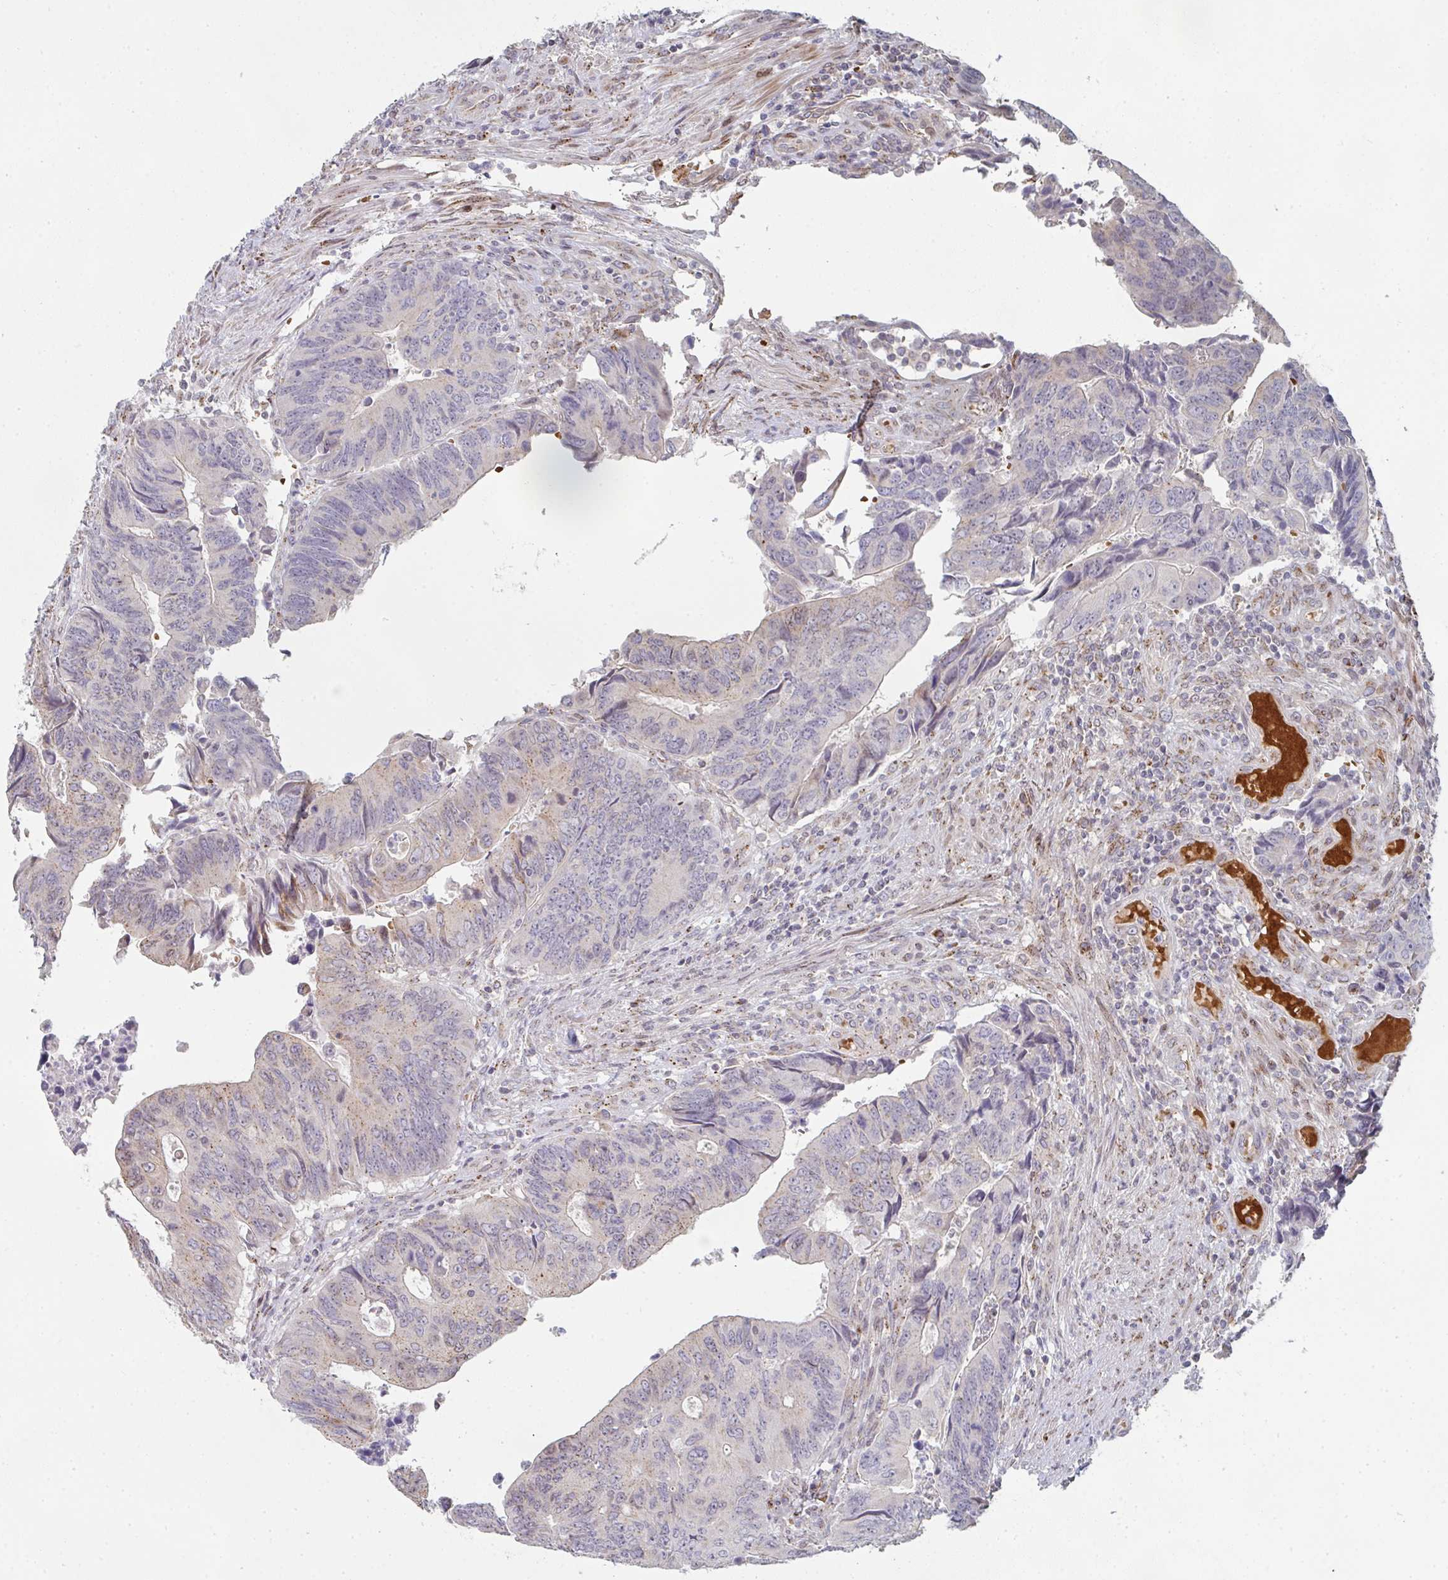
{"staining": {"intensity": "moderate", "quantity": "<25%", "location": "cytoplasmic/membranous"}, "tissue": "colorectal cancer", "cell_type": "Tumor cells", "image_type": "cancer", "snomed": [{"axis": "morphology", "description": "Adenocarcinoma, NOS"}, {"axis": "topography", "description": "Colon"}], "caption": "This histopathology image displays IHC staining of colorectal cancer (adenocarcinoma), with low moderate cytoplasmic/membranous expression in approximately <25% of tumor cells.", "gene": "ZNF526", "patient": {"sex": "male", "age": 87}}